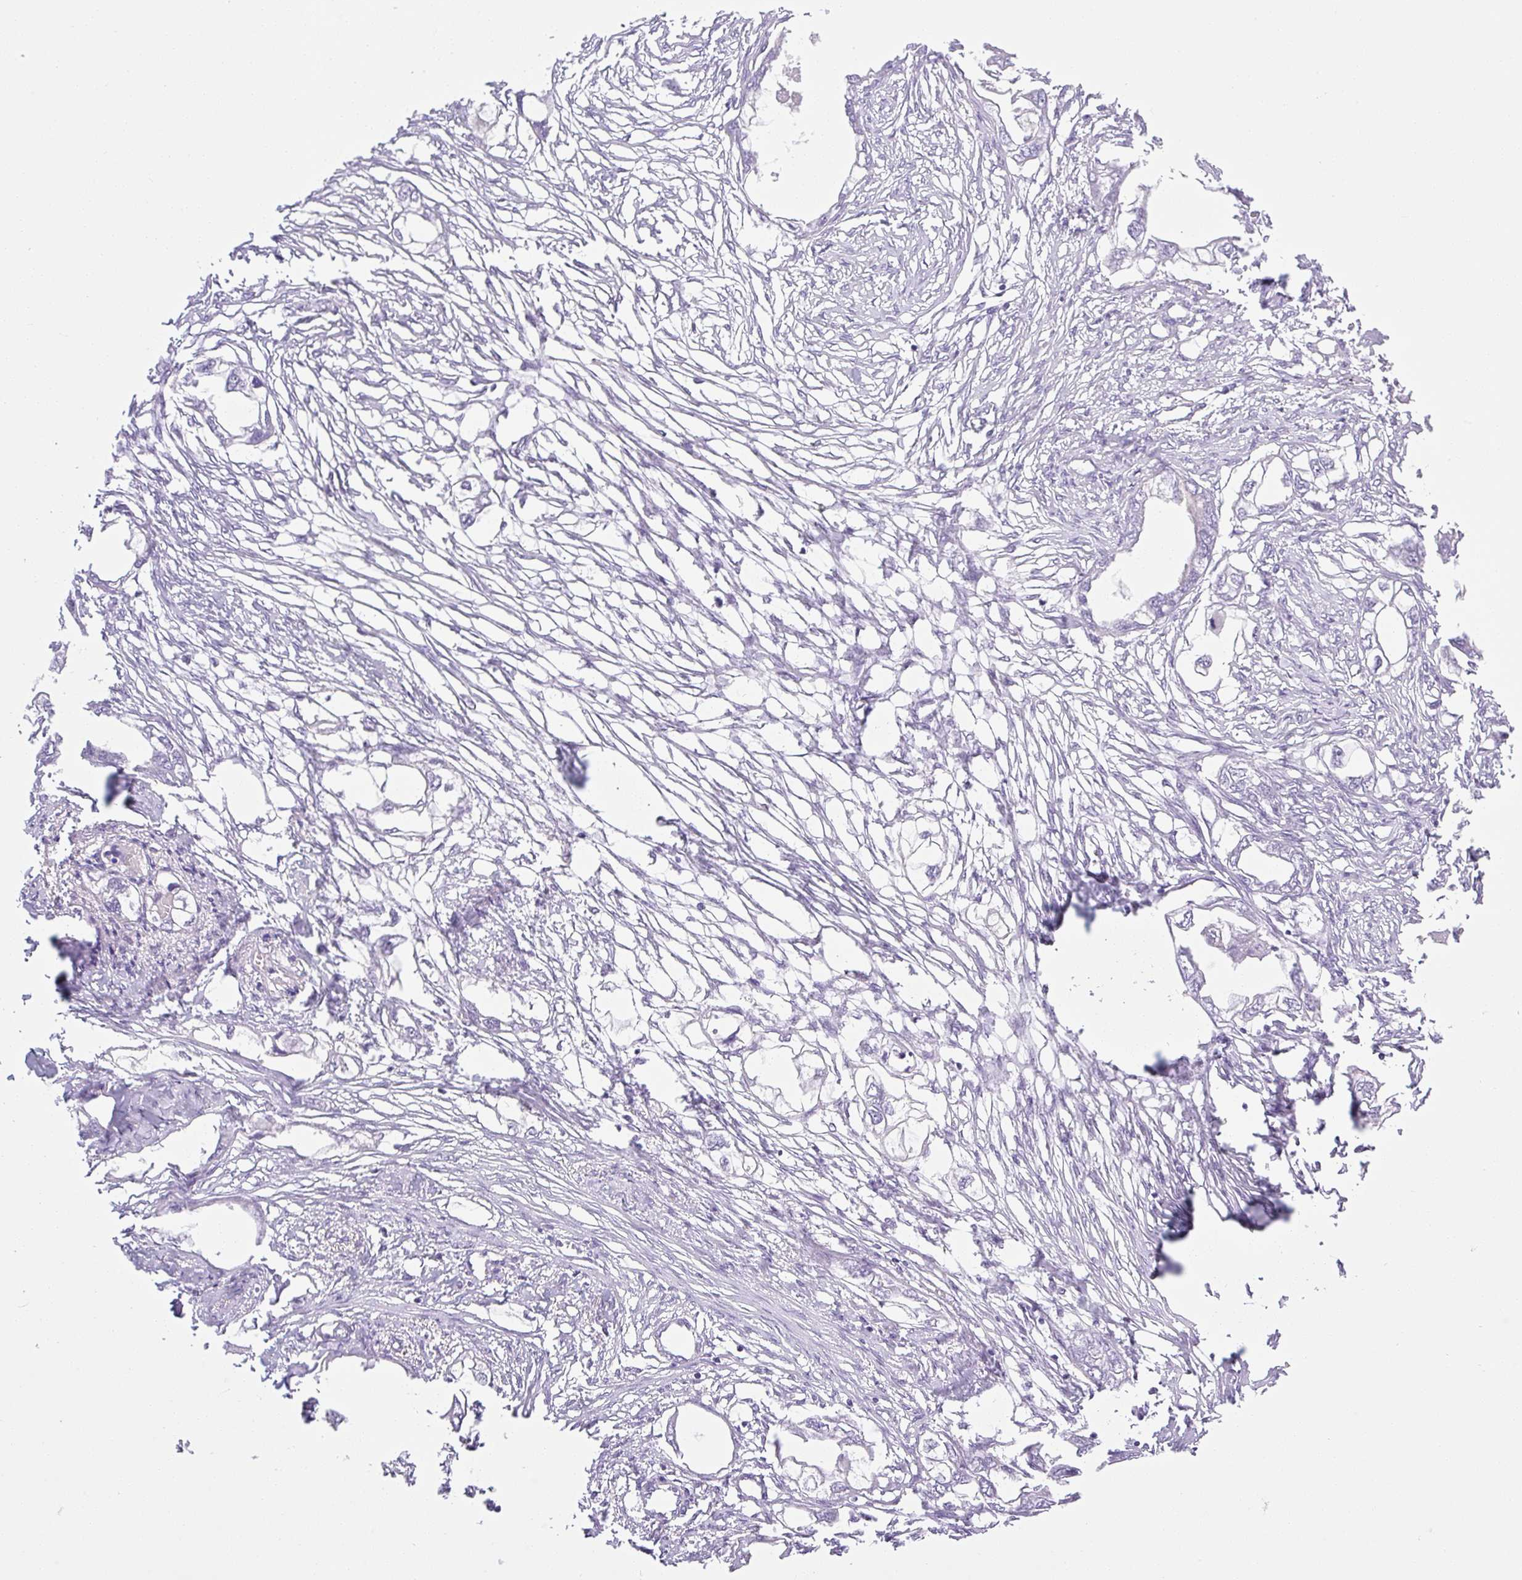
{"staining": {"intensity": "negative", "quantity": "none", "location": "none"}, "tissue": "endometrial cancer", "cell_type": "Tumor cells", "image_type": "cancer", "snomed": [{"axis": "morphology", "description": "Adenocarcinoma, NOS"}, {"axis": "morphology", "description": "Adenocarcinoma, metastatic, NOS"}, {"axis": "topography", "description": "Adipose tissue"}, {"axis": "topography", "description": "Endometrium"}], "caption": "High power microscopy histopathology image of an immunohistochemistry micrograph of endometrial cancer (adenocarcinoma), revealing no significant expression in tumor cells.", "gene": "TLE3", "patient": {"sex": "female", "age": 67}}